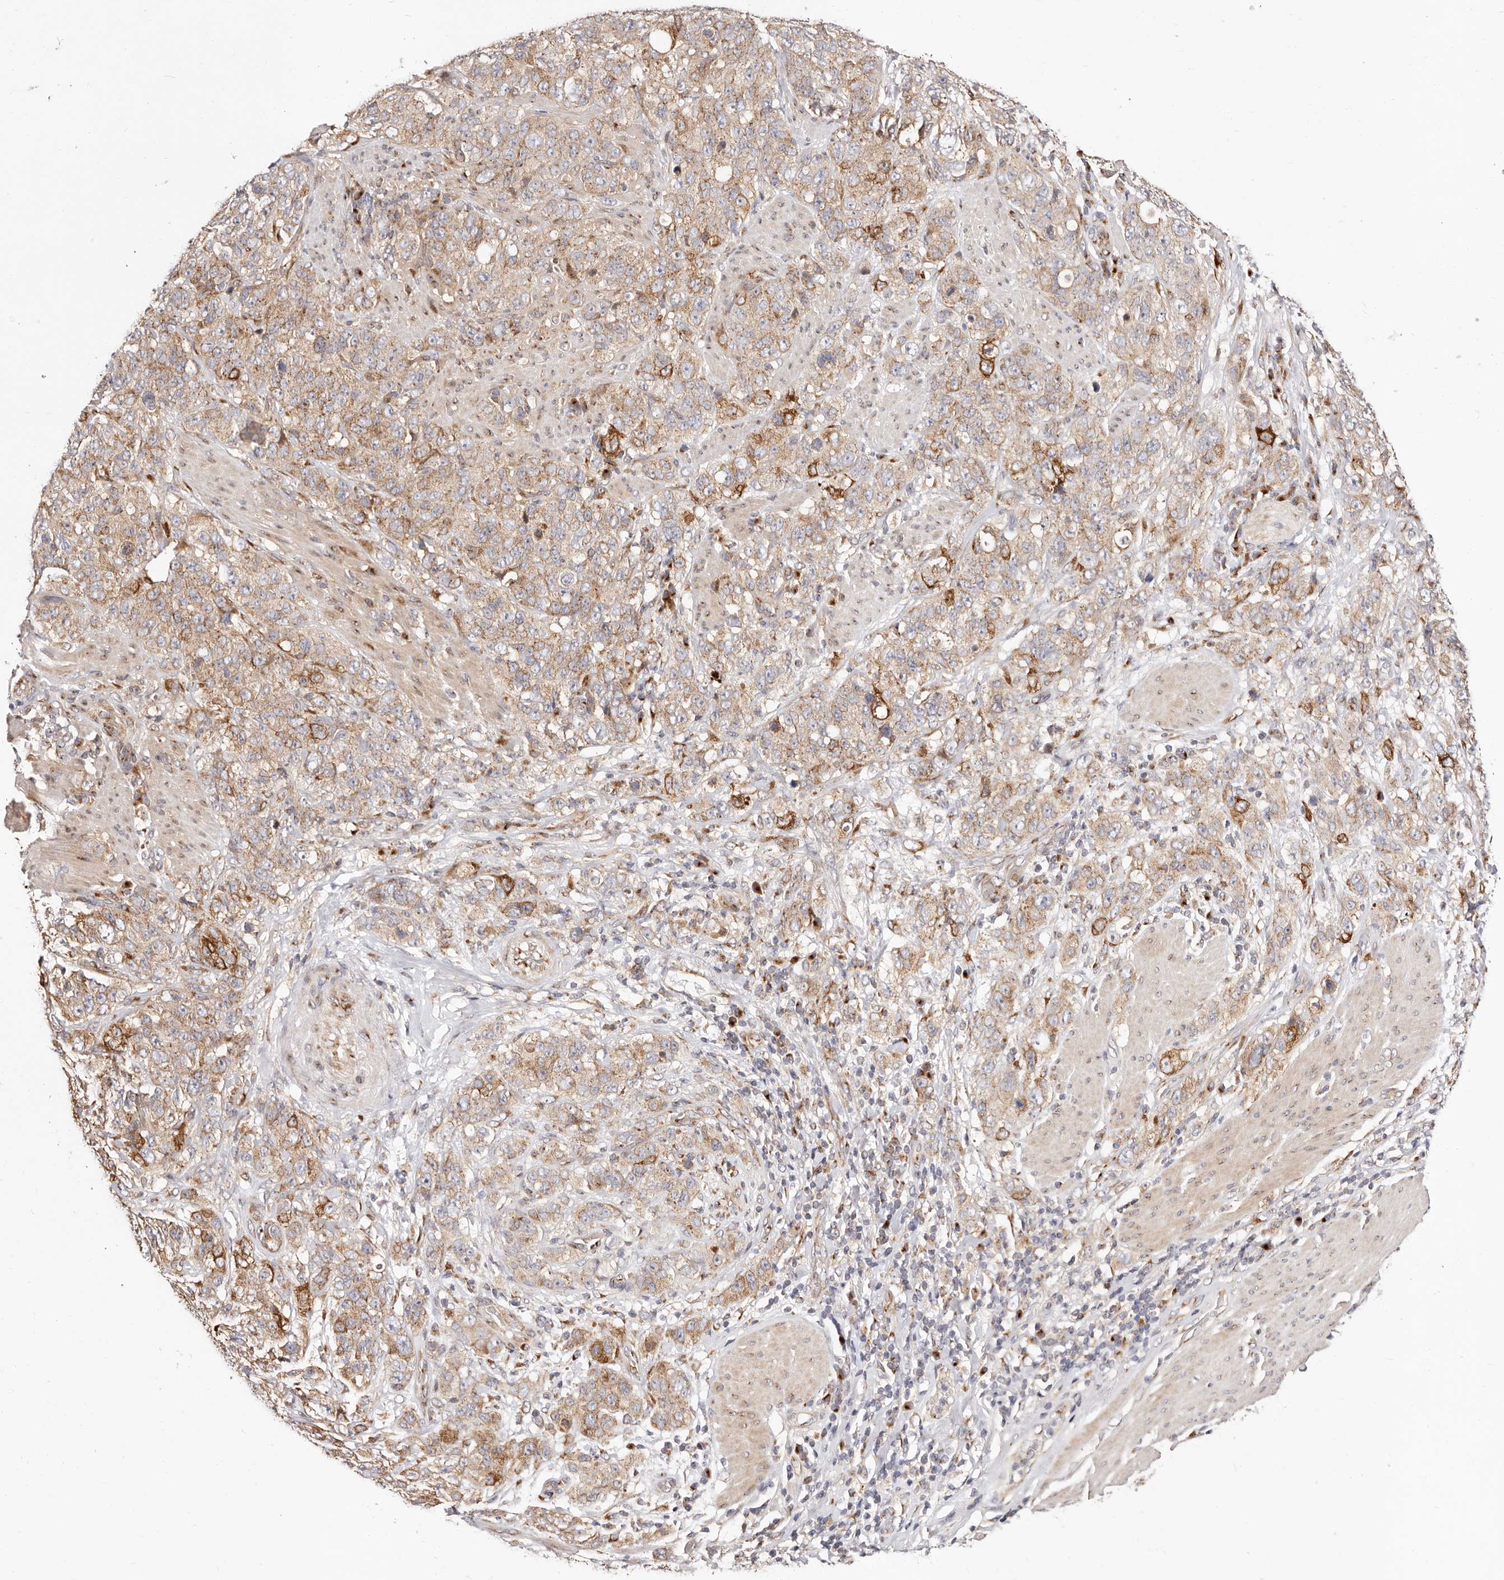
{"staining": {"intensity": "moderate", "quantity": "25%-75%", "location": "cytoplasmic/membranous"}, "tissue": "stomach cancer", "cell_type": "Tumor cells", "image_type": "cancer", "snomed": [{"axis": "morphology", "description": "Adenocarcinoma, NOS"}, {"axis": "topography", "description": "Stomach"}], "caption": "A high-resolution histopathology image shows immunohistochemistry (IHC) staining of stomach adenocarcinoma, which demonstrates moderate cytoplasmic/membranous positivity in about 25%-75% of tumor cells. The protein of interest is shown in brown color, while the nuclei are stained blue.", "gene": "MAPK6", "patient": {"sex": "male", "age": 48}}